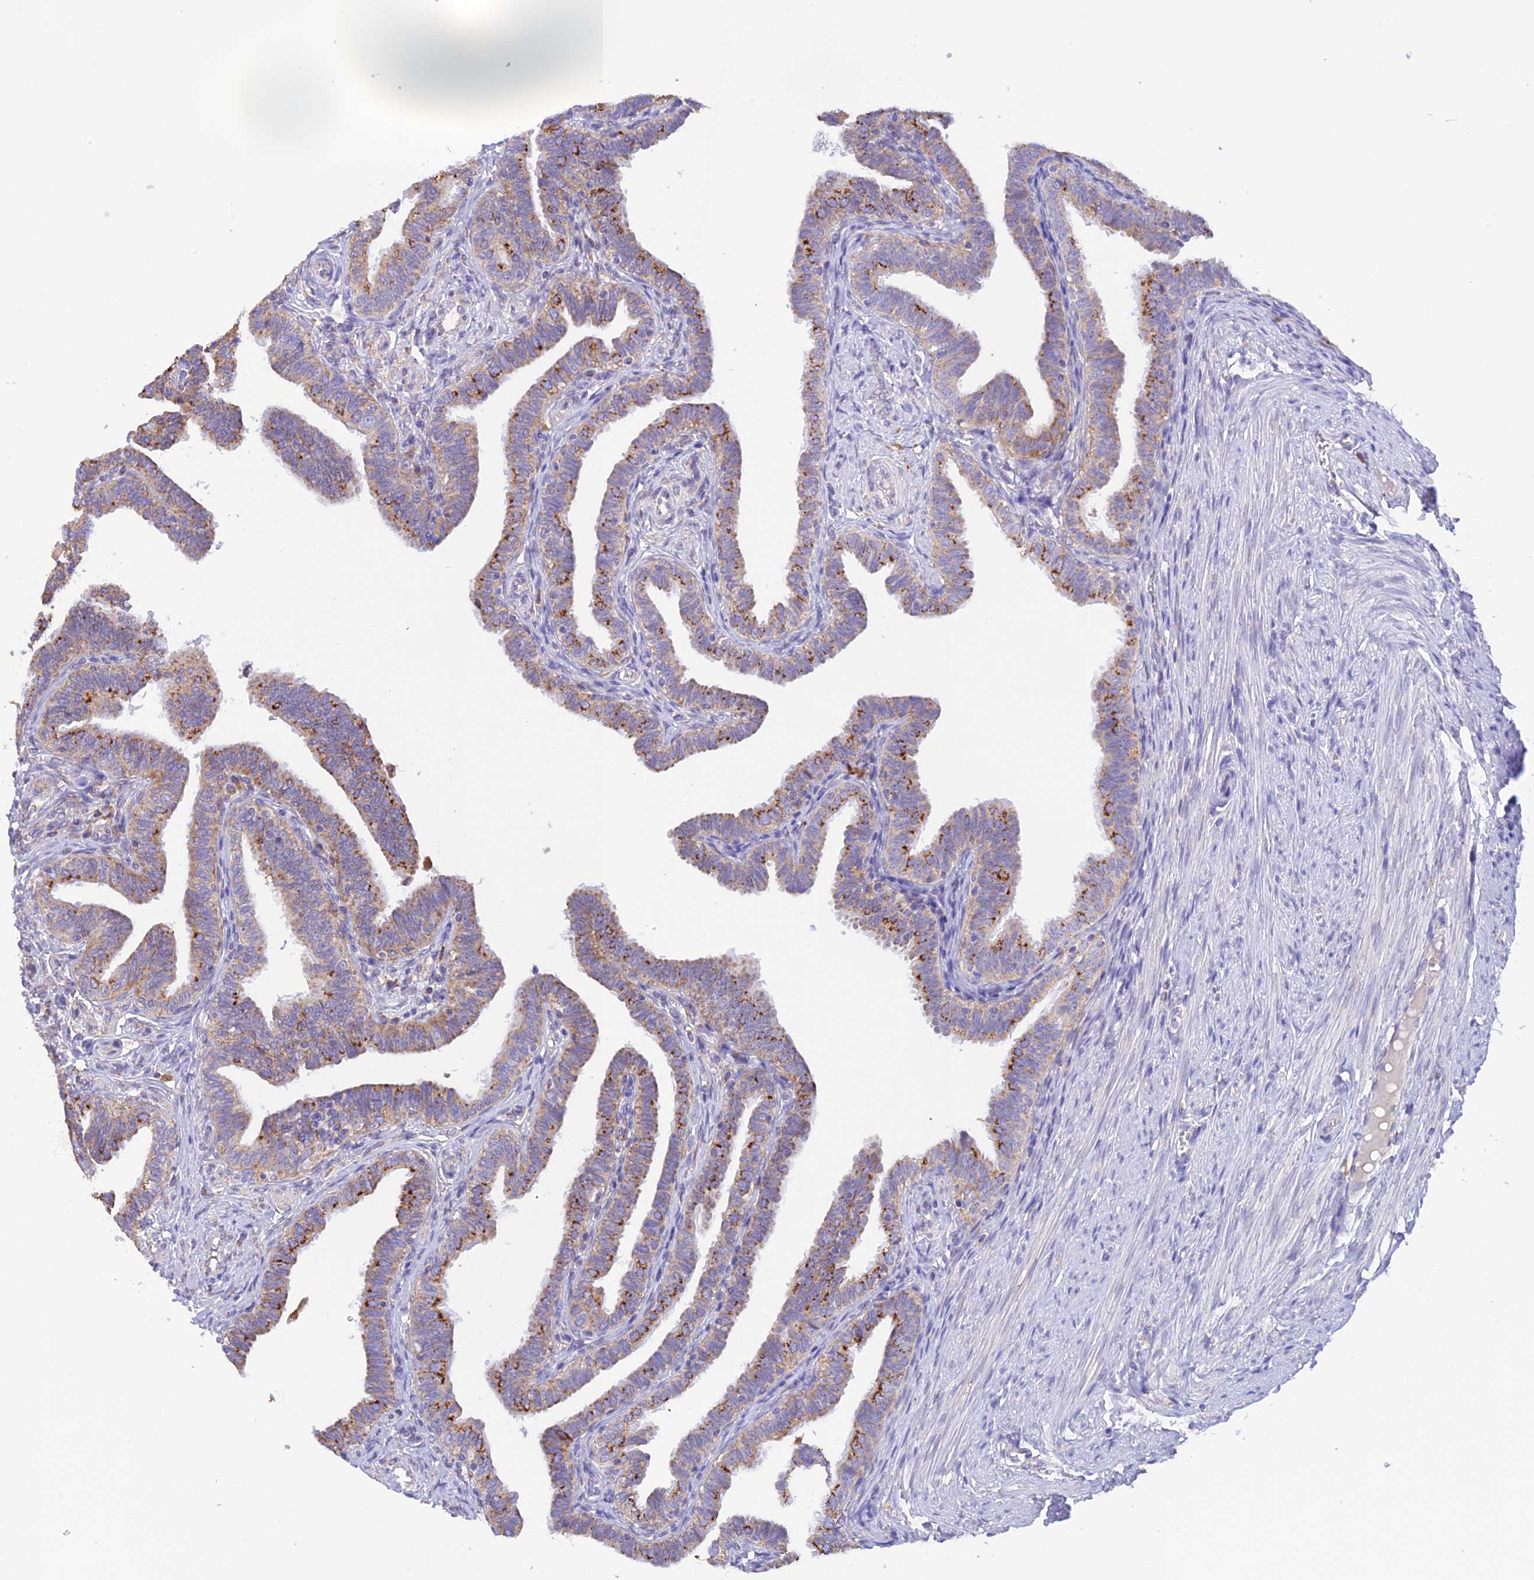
{"staining": {"intensity": "moderate", "quantity": "25%-75%", "location": "cytoplasmic/membranous"}, "tissue": "fallopian tube", "cell_type": "Glandular cells", "image_type": "normal", "snomed": [{"axis": "morphology", "description": "Normal tissue, NOS"}, {"axis": "topography", "description": "Fallopian tube"}], "caption": "Protein analysis of benign fallopian tube reveals moderate cytoplasmic/membranous expression in about 25%-75% of glandular cells. (Brightfield microscopy of DAB IHC at high magnification).", "gene": "ENSG00000255439", "patient": {"sex": "female", "age": 39}}